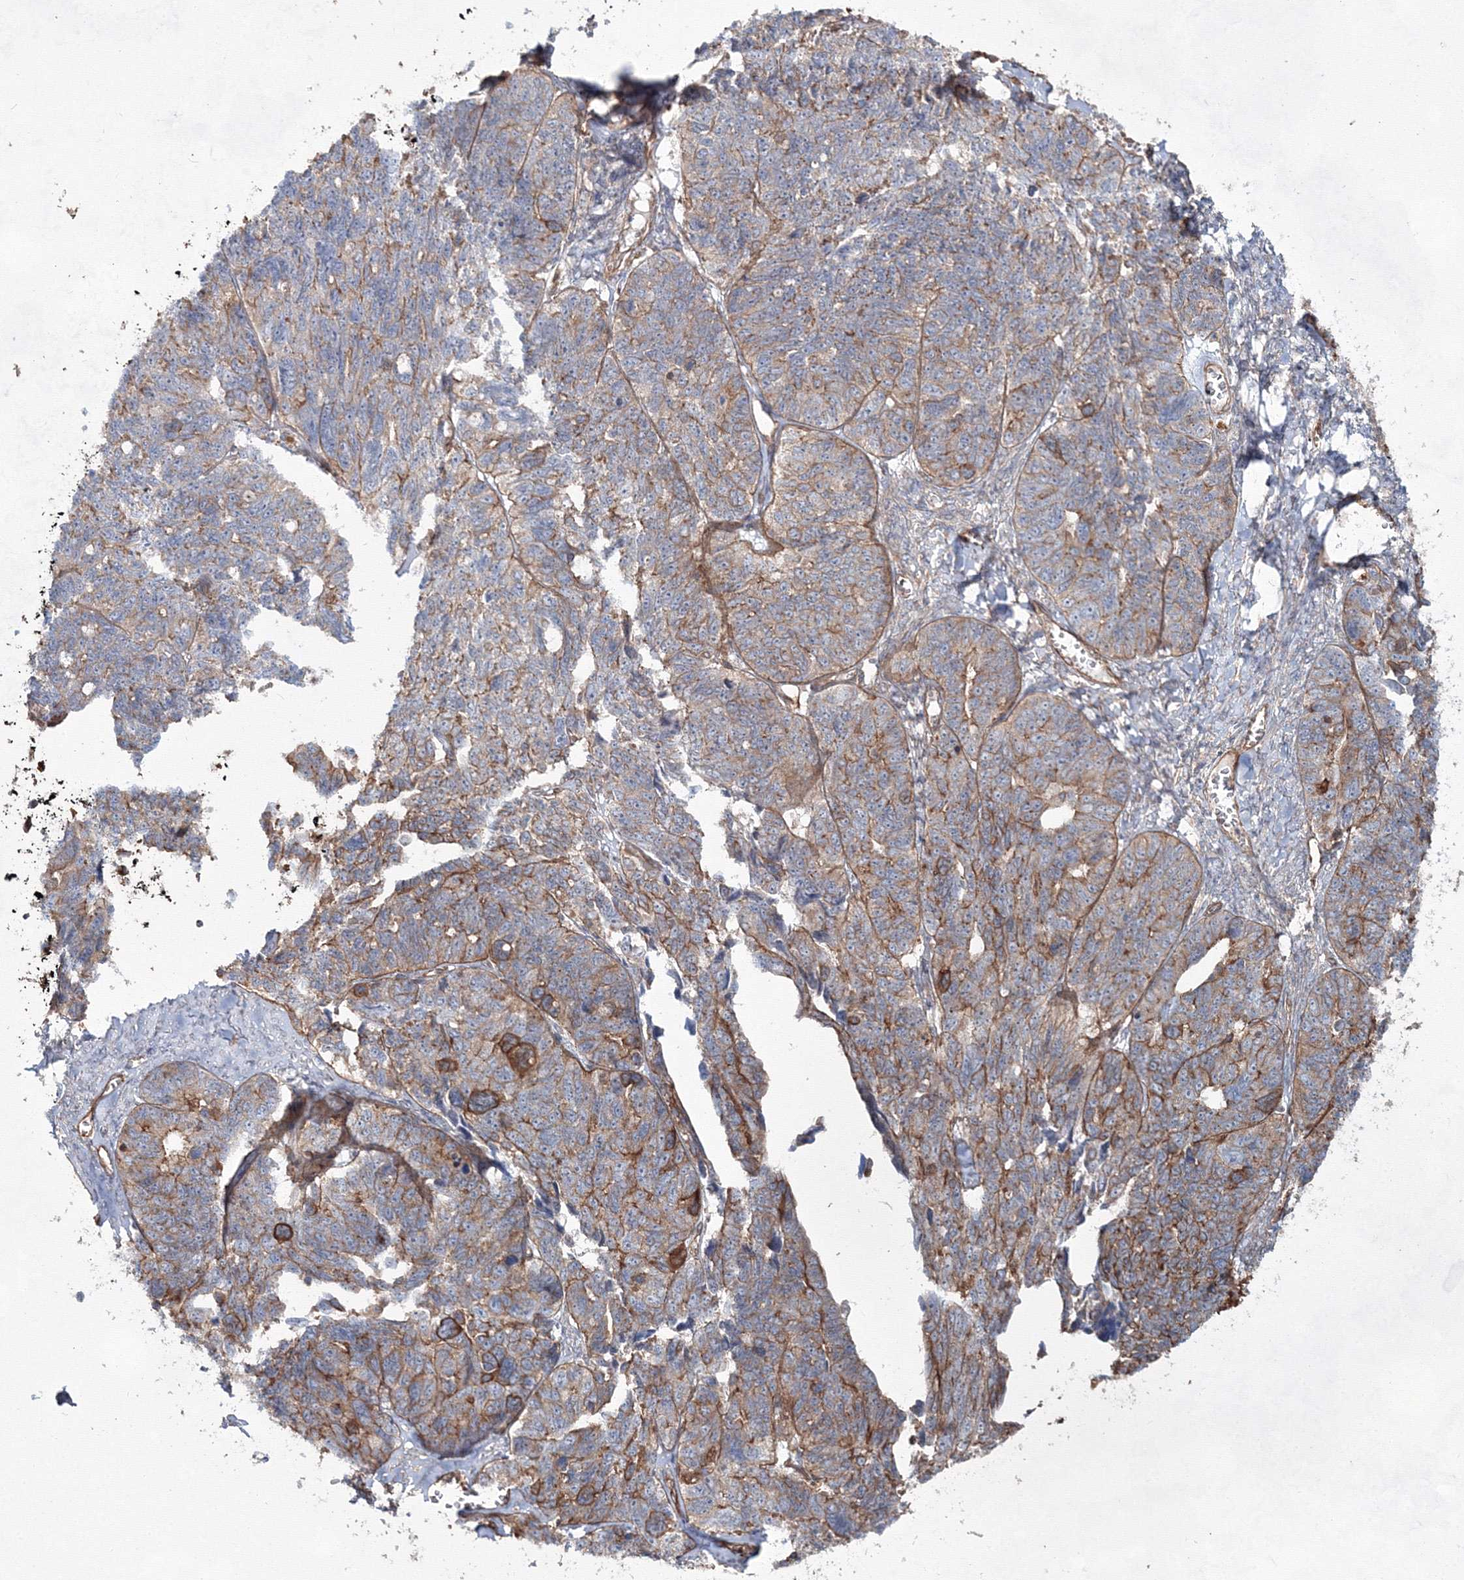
{"staining": {"intensity": "moderate", "quantity": ">75%", "location": "cytoplasmic/membranous"}, "tissue": "ovarian cancer", "cell_type": "Tumor cells", "image_type": "cancer", "snomed": [{"axis": "morphology", "description": "Cystadenocarcinoma, serous, NOS"}, {"axis": "topography", "description": "Ovary"}], "caption": "Immunohistochemical staining of human ovarian cancer displays moderate cytoplasmic/membranous protein positivity in approximately >75% of tumor cells.", "gene": "EXOC6", "patient": {"sex": "female", "age": 79}}